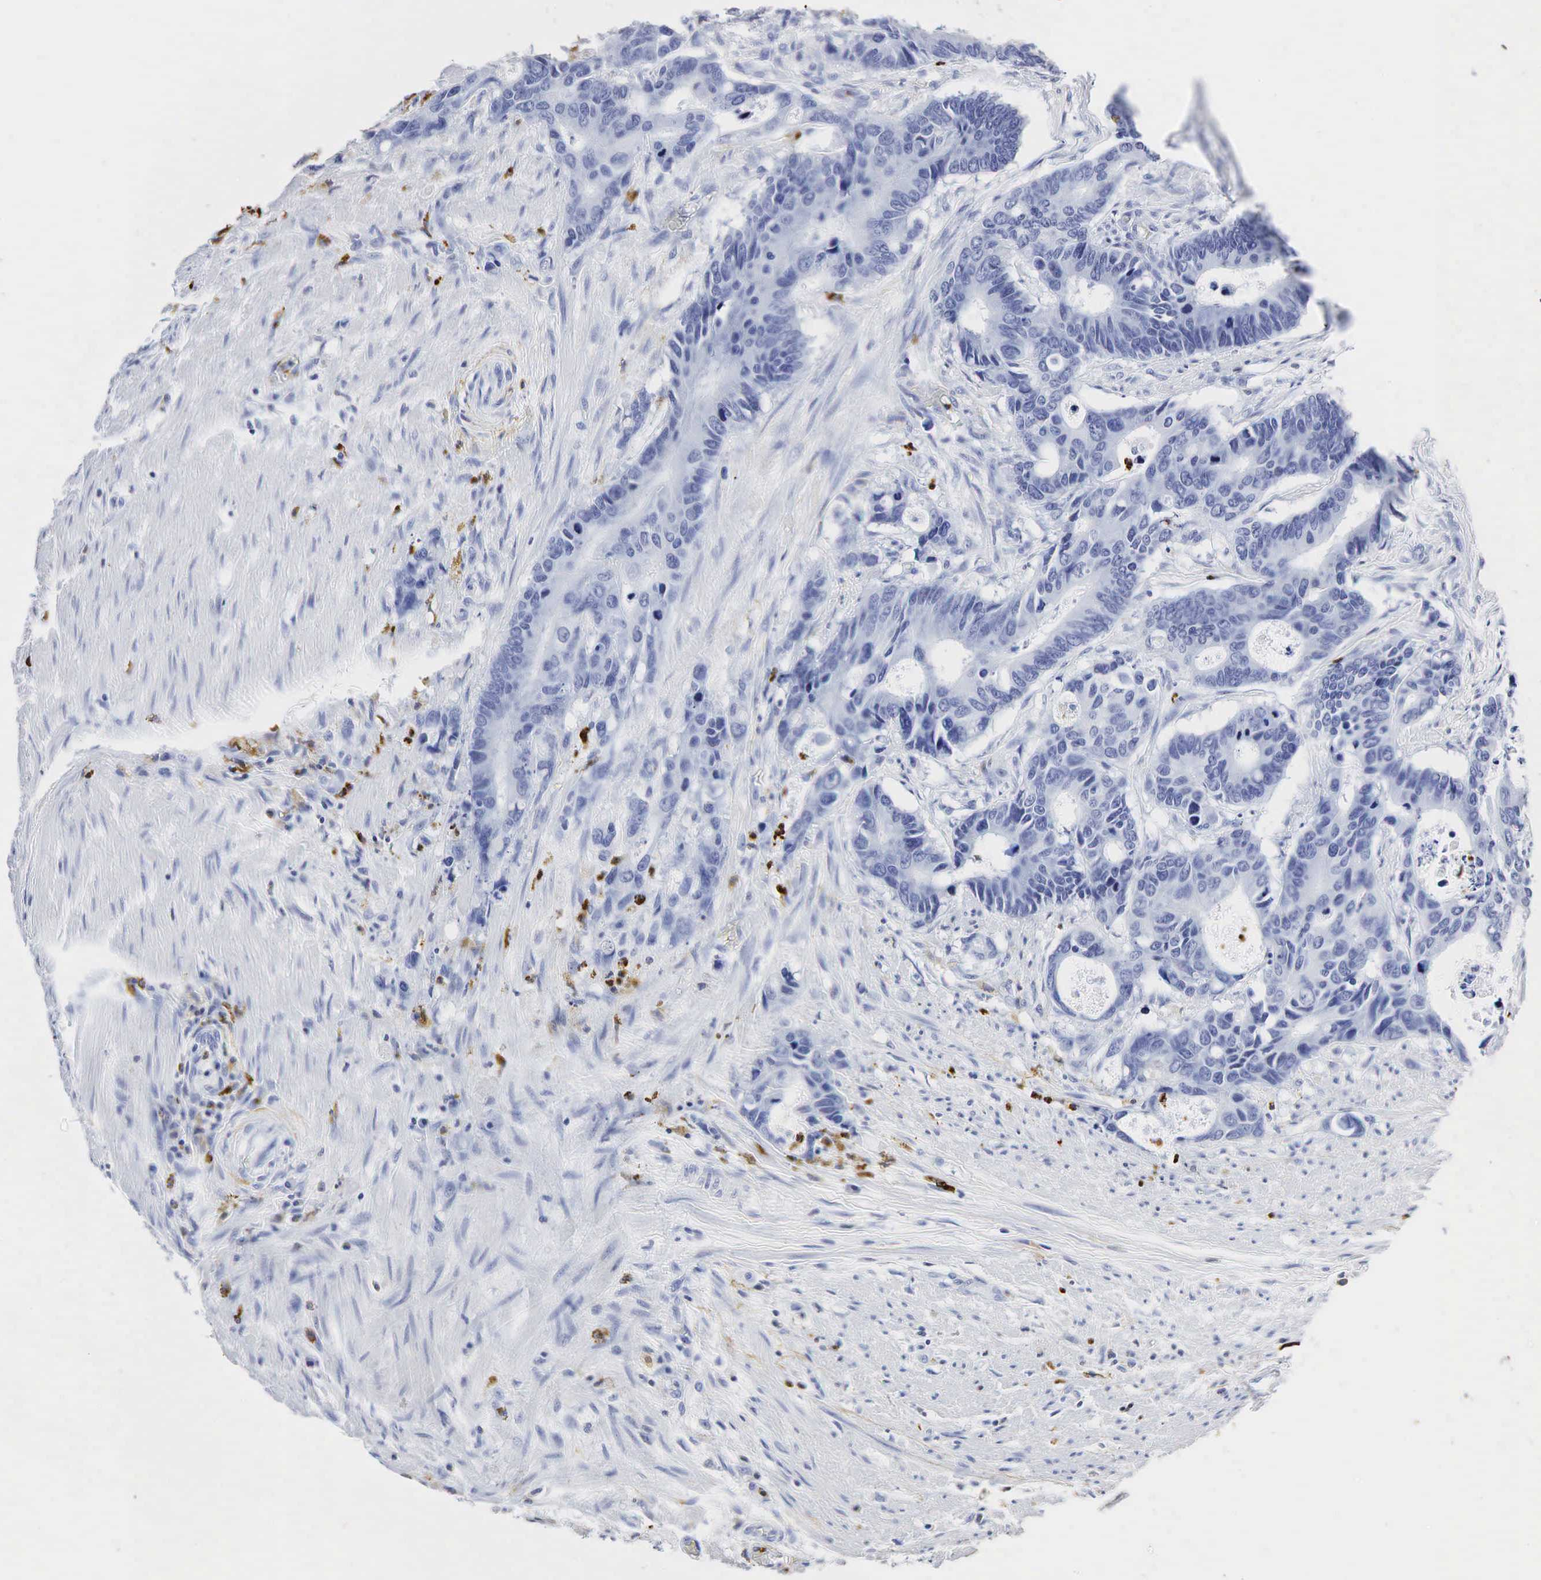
{"staining": {"intensity": "negative", "quantity": "none", "location": "none"}, "tissue": "colorectal cancer", "cell_type": "Tumor cells", "image_type": "cancer", "snomed": [{"axis": "morphology", "description": "Adenocarcinoma, NOS"}, {"axis": "topography", "description": "Colon"}], "caption": "This is a micrograph of immunohistochemistry staining of colorectal adenocarcinoma, which shows no expression in tumor cells.", "gene": "LYZ", "patient": {"sex": "male", "age": 49}}